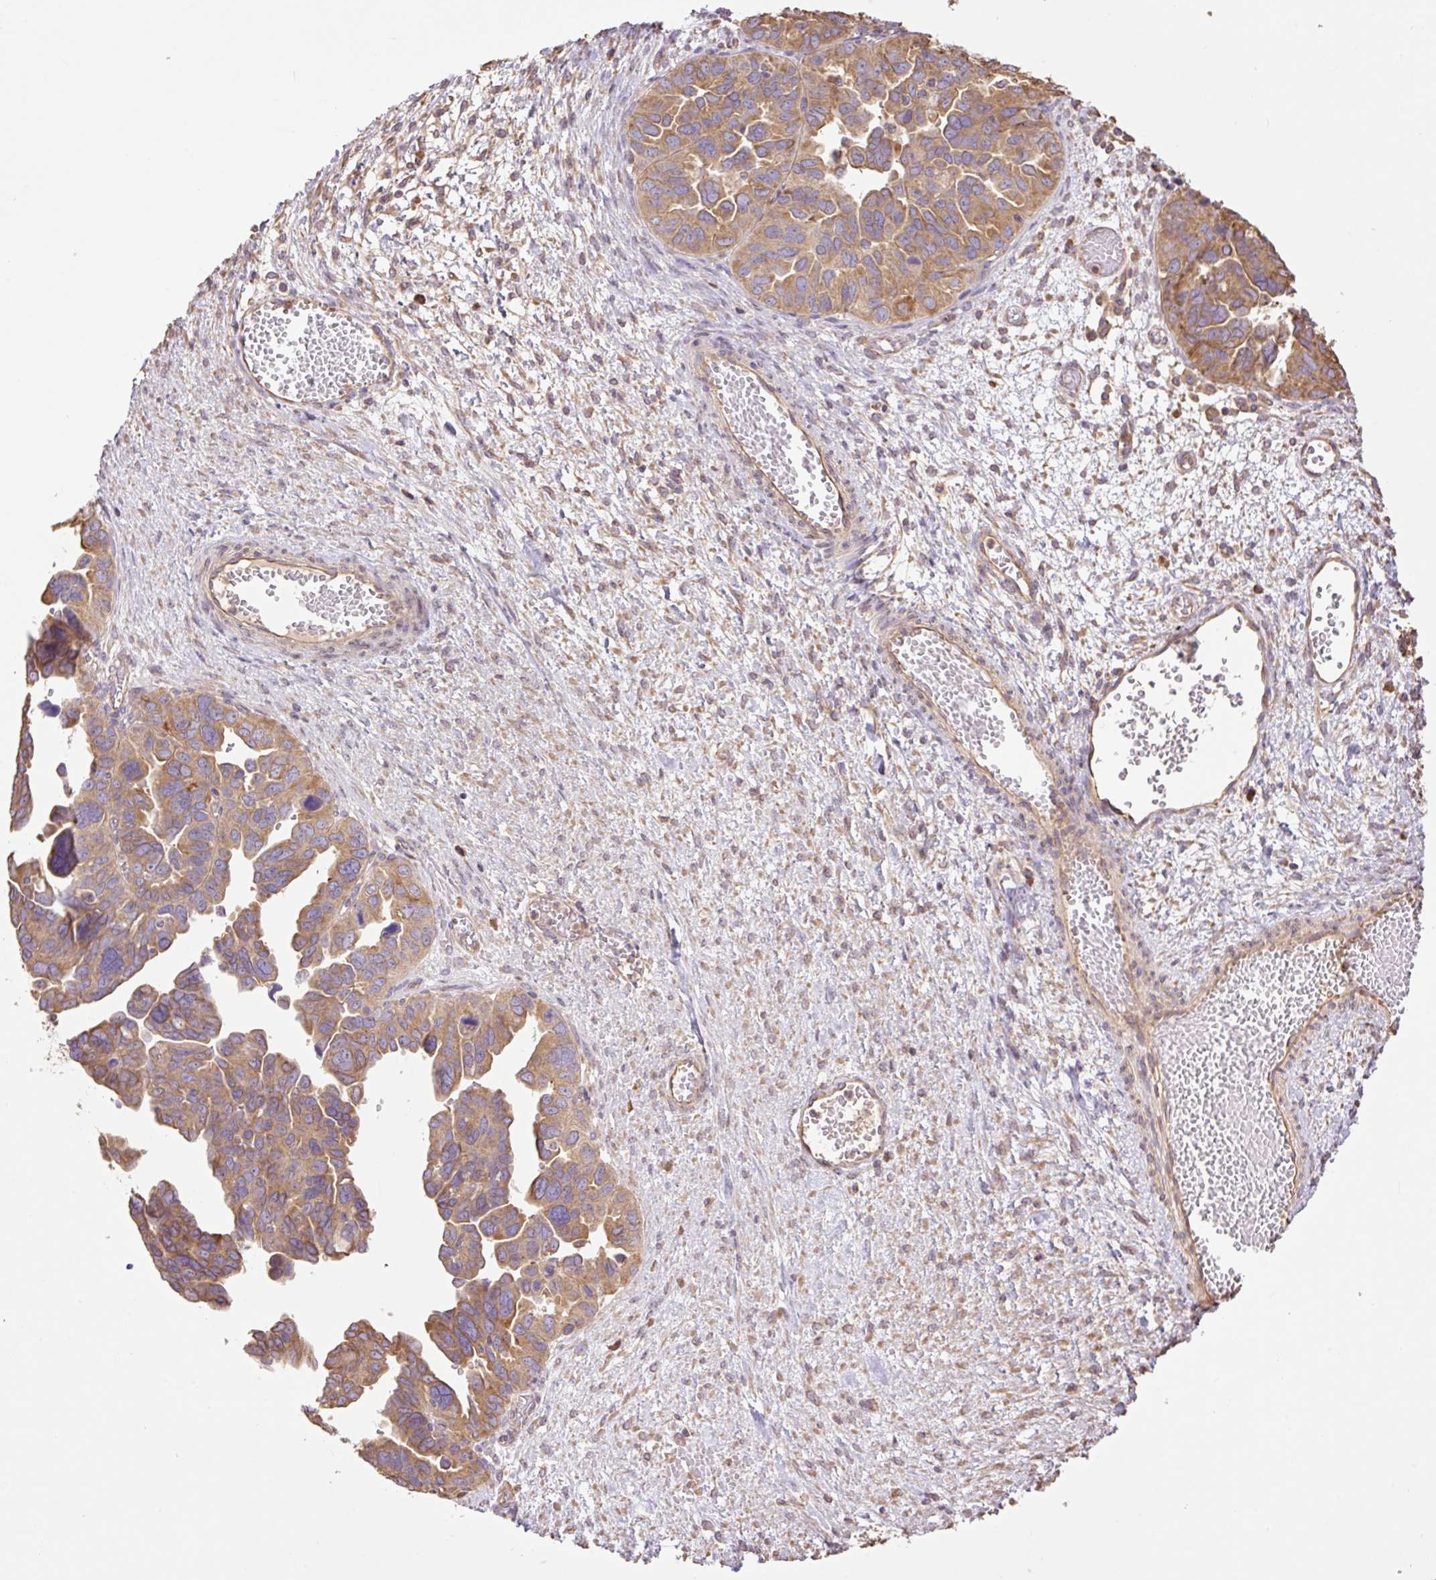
{"staining": {"intensity": "moderate", "quantity": ">75%", "location": "cytoplasmic/membranous"}, "tissue": "ovarian cancer", "cell_type": "Tumor cells", "image_type": "cancer", "snomed": [{"axis": "morphology", "description": "Cystadenocarcinoma, serous, NOS"}, {"axis": "topography", "description": "Ovary"}], "caption": "Moderate cytoplasmic/membranous expression is present in approximately >75% of tumor cells in ovarian cancer (serous cystadenocarcinoma). The protein of interest is stained brown, and the nuclei are stained in blue (DAB IHC with brightfield microscopy, high magnification).", "gene": "DESI1", "patient": {"sex": "female", "age": 64}}